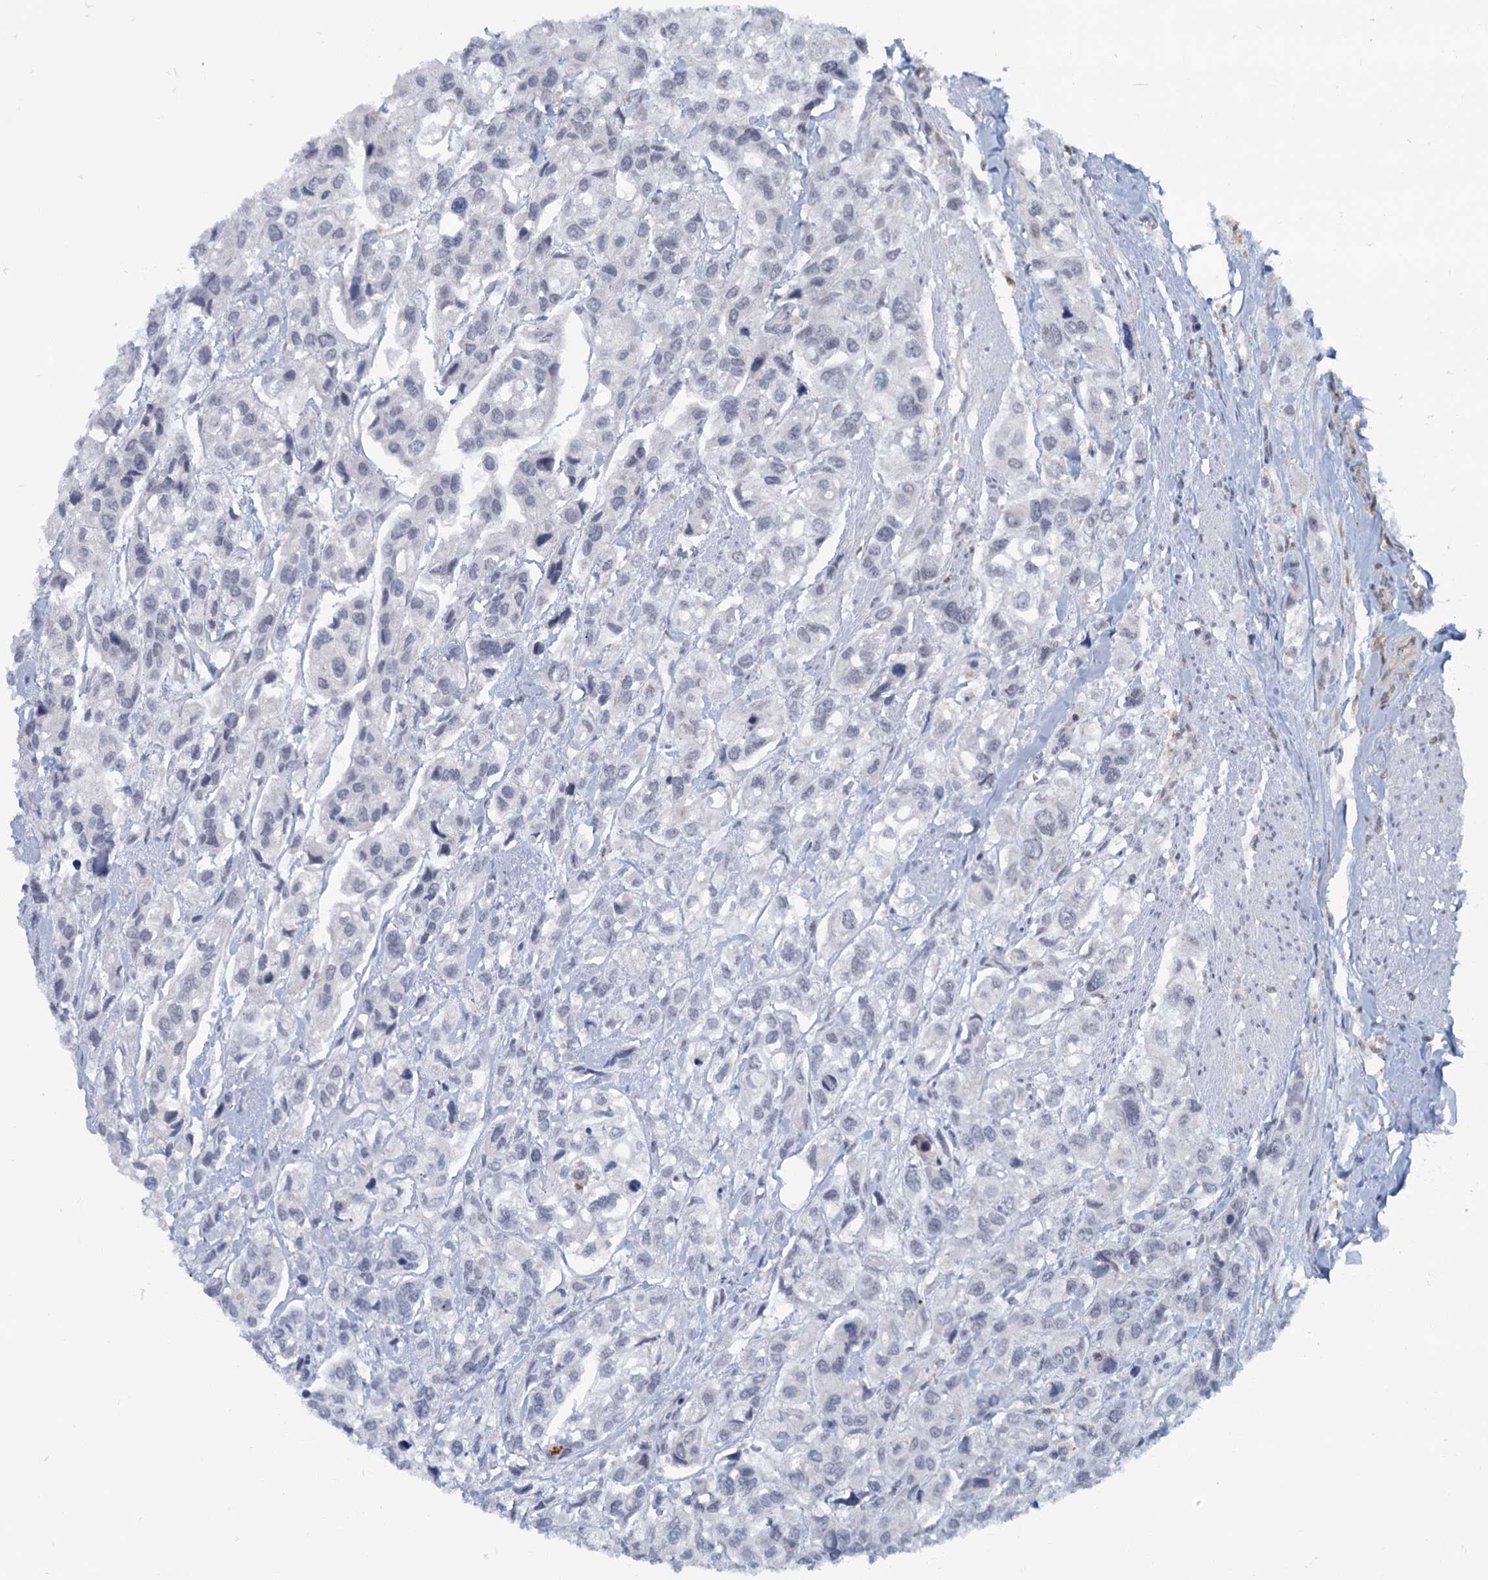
{"staining": {"intensity": "negative", "quantity": "none", "location": "none"}, "tissue": "urothelial cancer", "cell_type": "Tumor cells", "image_type": "cancer", "snomed": [{"axis": "morphology", "description": "Urothelial carcinoma, High grade"}, {"axis": "topography", "description": "Urinary bladder"}], "caption": "Human urothelial cancer stained for a protein using IHC displays no expression in tumor cells.", "gene": "C1D", "patient": {"sex": "male", "age": 67}}